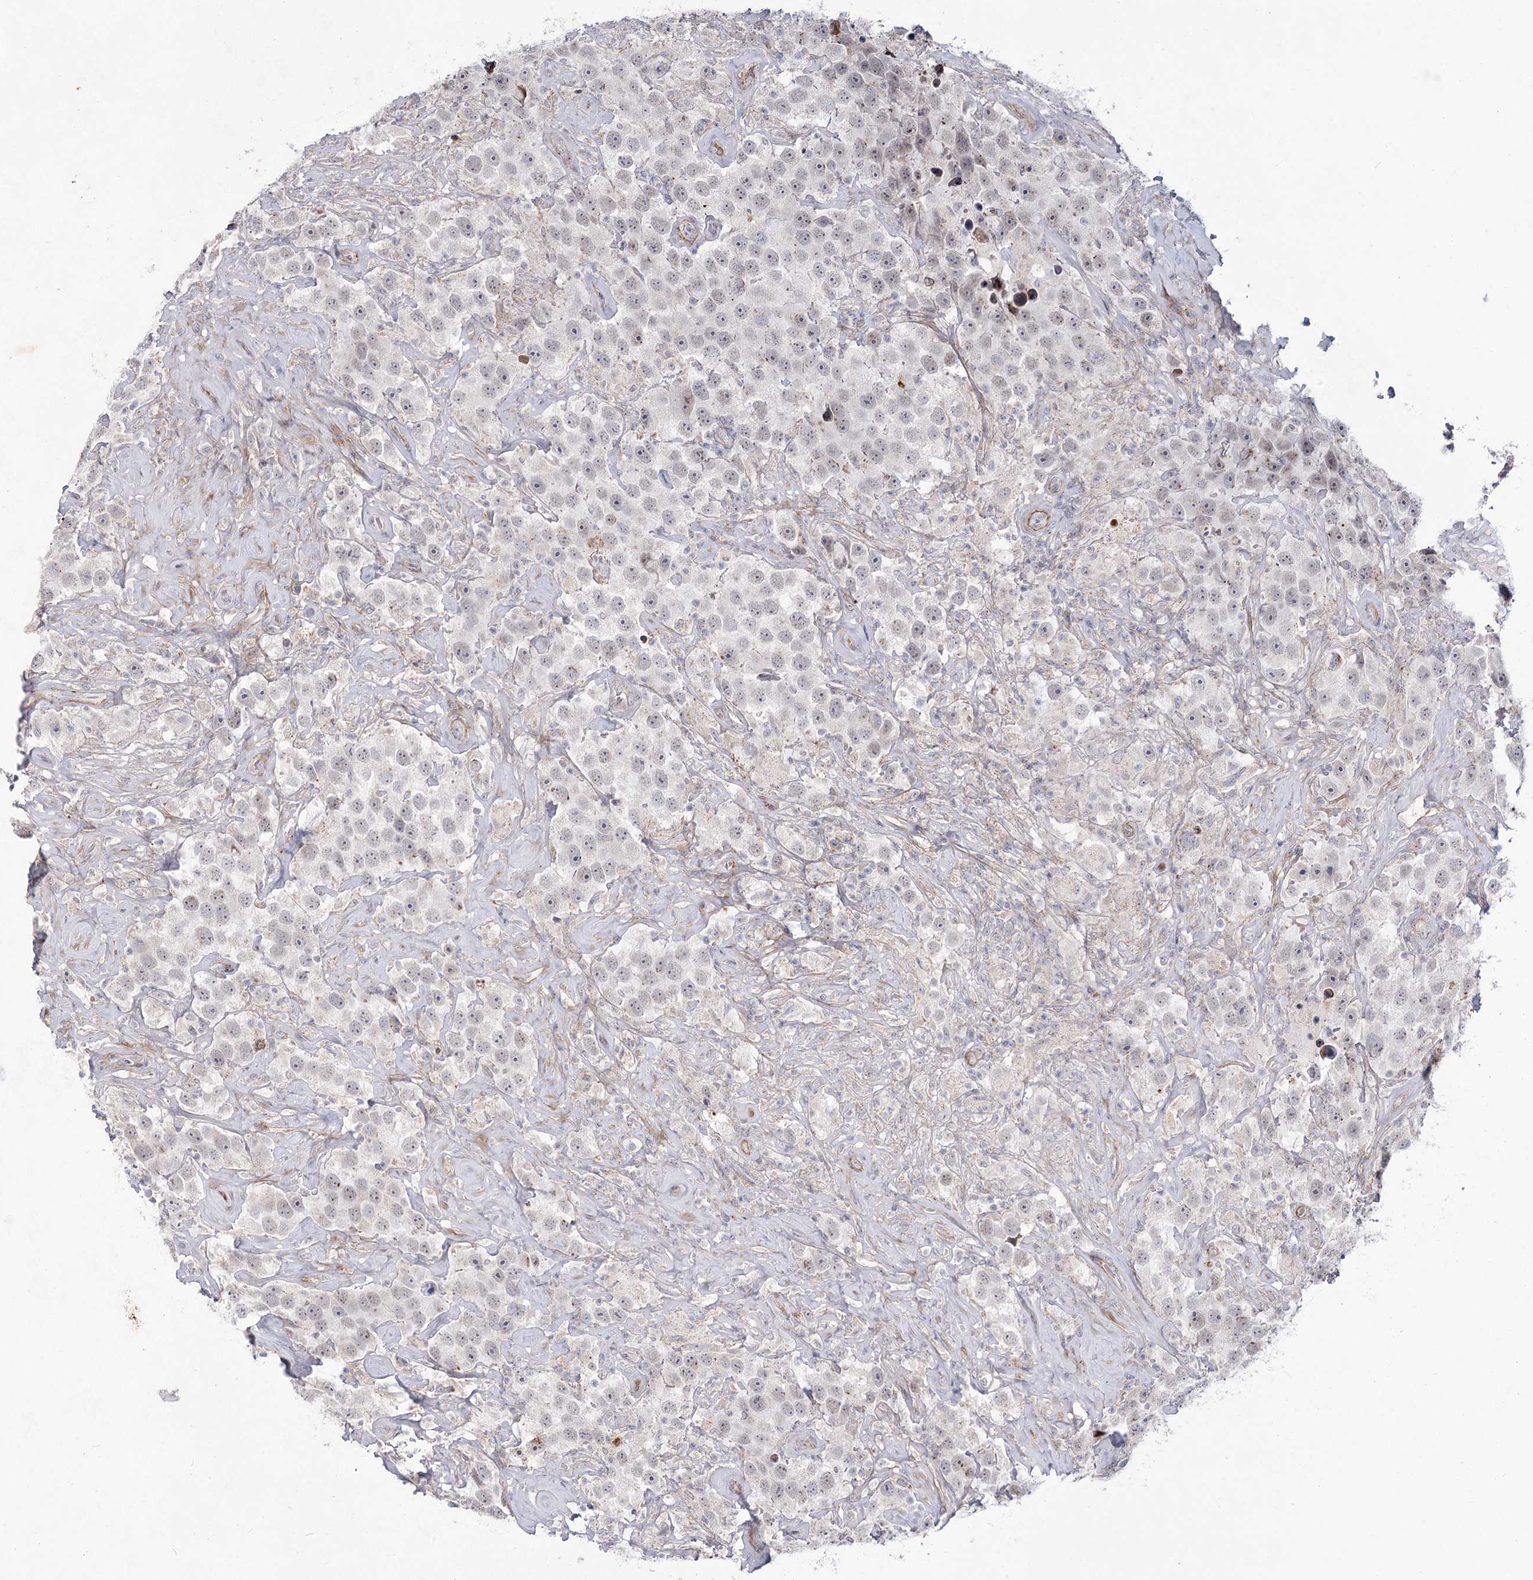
{"staining": {"intensity": "negative", "quantity": "none", "location": "none"}, "tissue": "testis cancer", "cell_type": "Tumor cells", "image_type": "cancer", "snomed": [{"axis": "morphology", "description": "Seminoma, NOS"}, {"axis": "topography", "description": "Testis"}], "caption": "Immunohistochemistry of human testis cancer exhibits no staining in tumor cells.", "gene": "ATL2", "patient": {"sex": "male", "age": 49}}